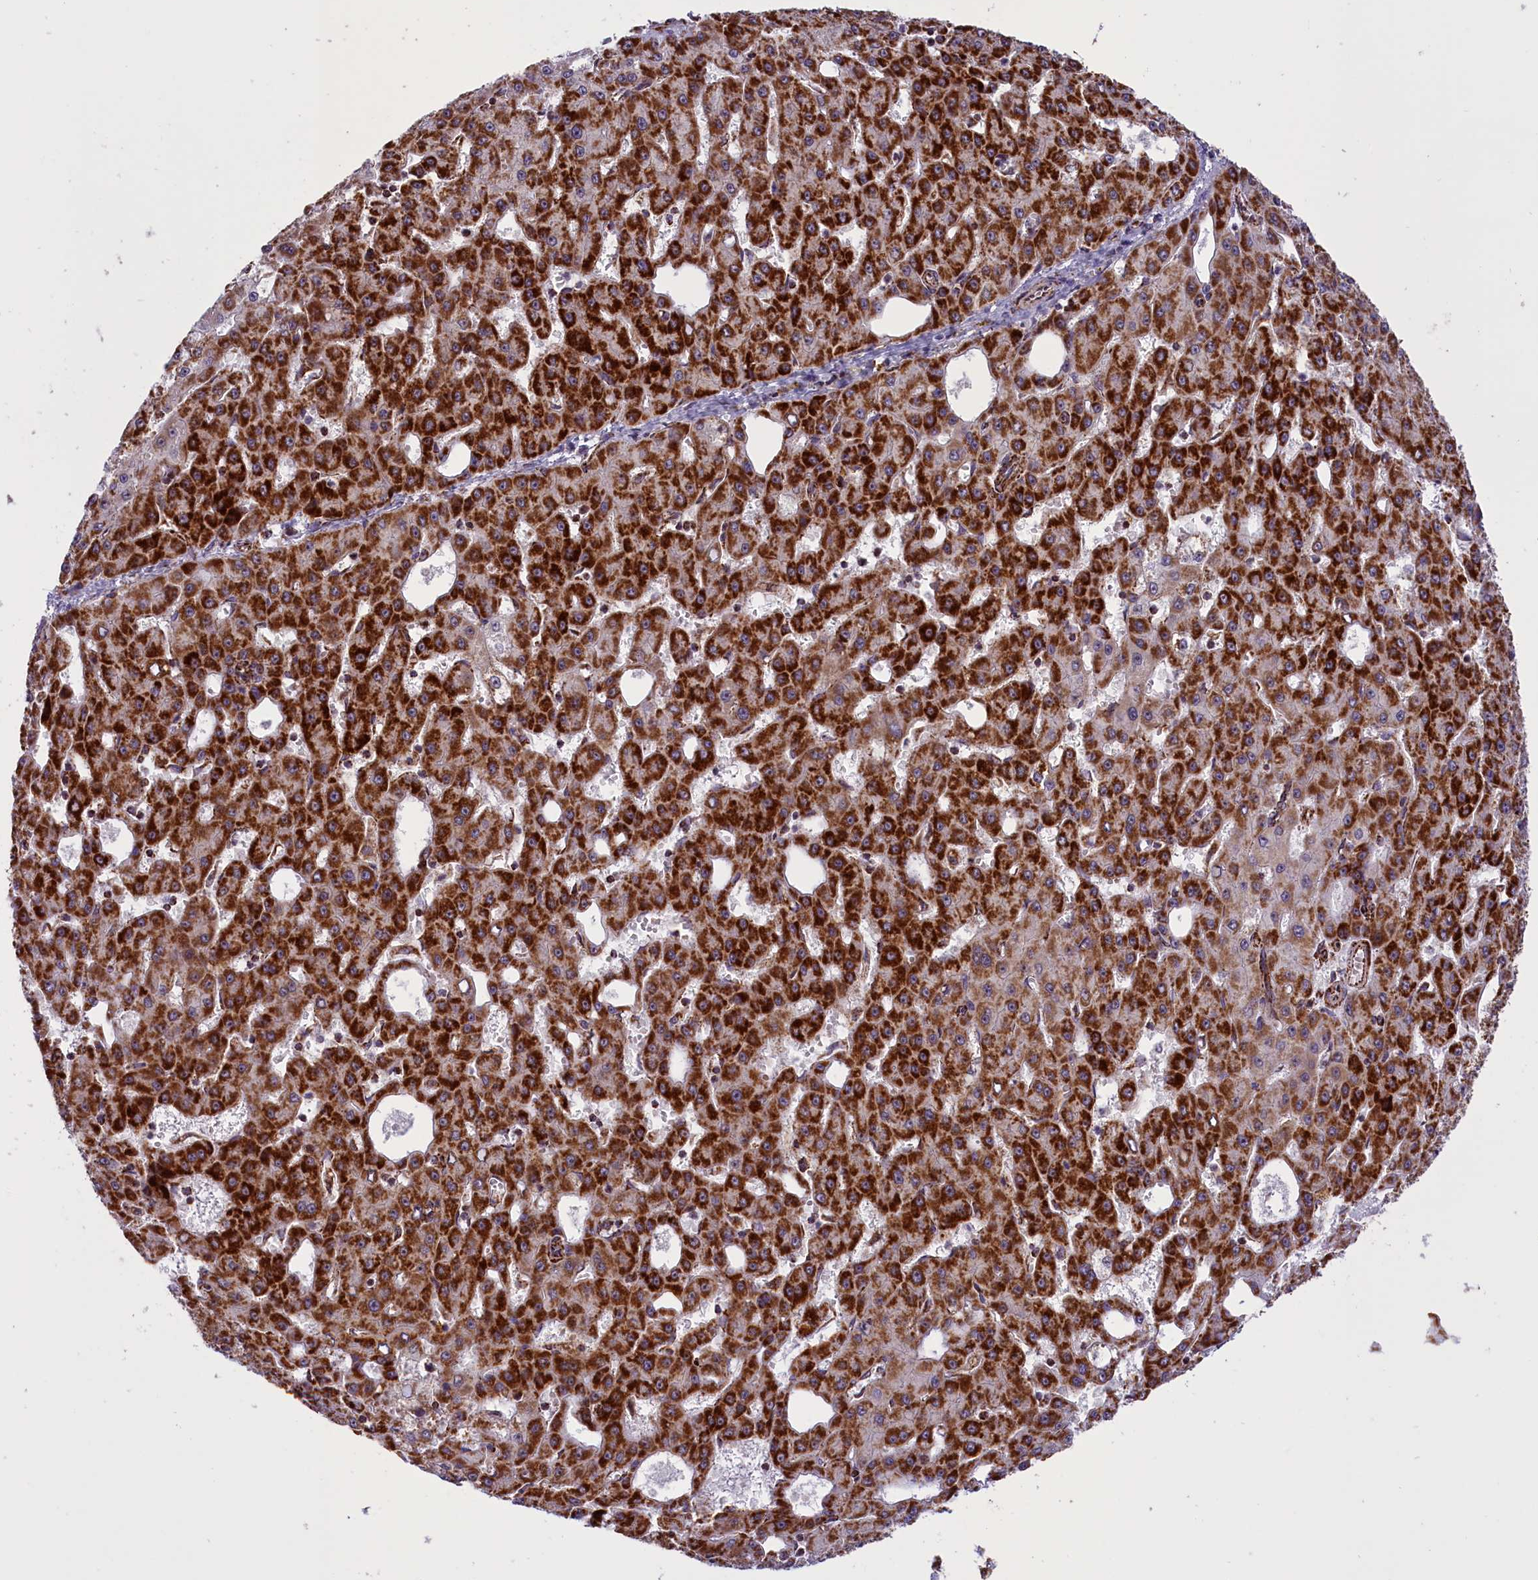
{"staining": {"intensity": "strong", "quantity": "25%-75%", "location": "cytoplasmic/membranous"}, "tissue": "liver cancer", "cell_type": "Tumor cells", "image_type": "cancer", "snomed": [{"axis": "morphology", "description": "Carcinoma, Hepatocellular, NOS"}, {"axis": "topography", "description": "Liver"}], "caption": "This micrograph displays IHC staining of hepatocellular carcinoma (liver), with high strong cytoplasmic/membranous expression in approximately 25%-75% of tumor cells.", "gene": "NDUFS5", "patient": {"sex": "male", "age": 47}}